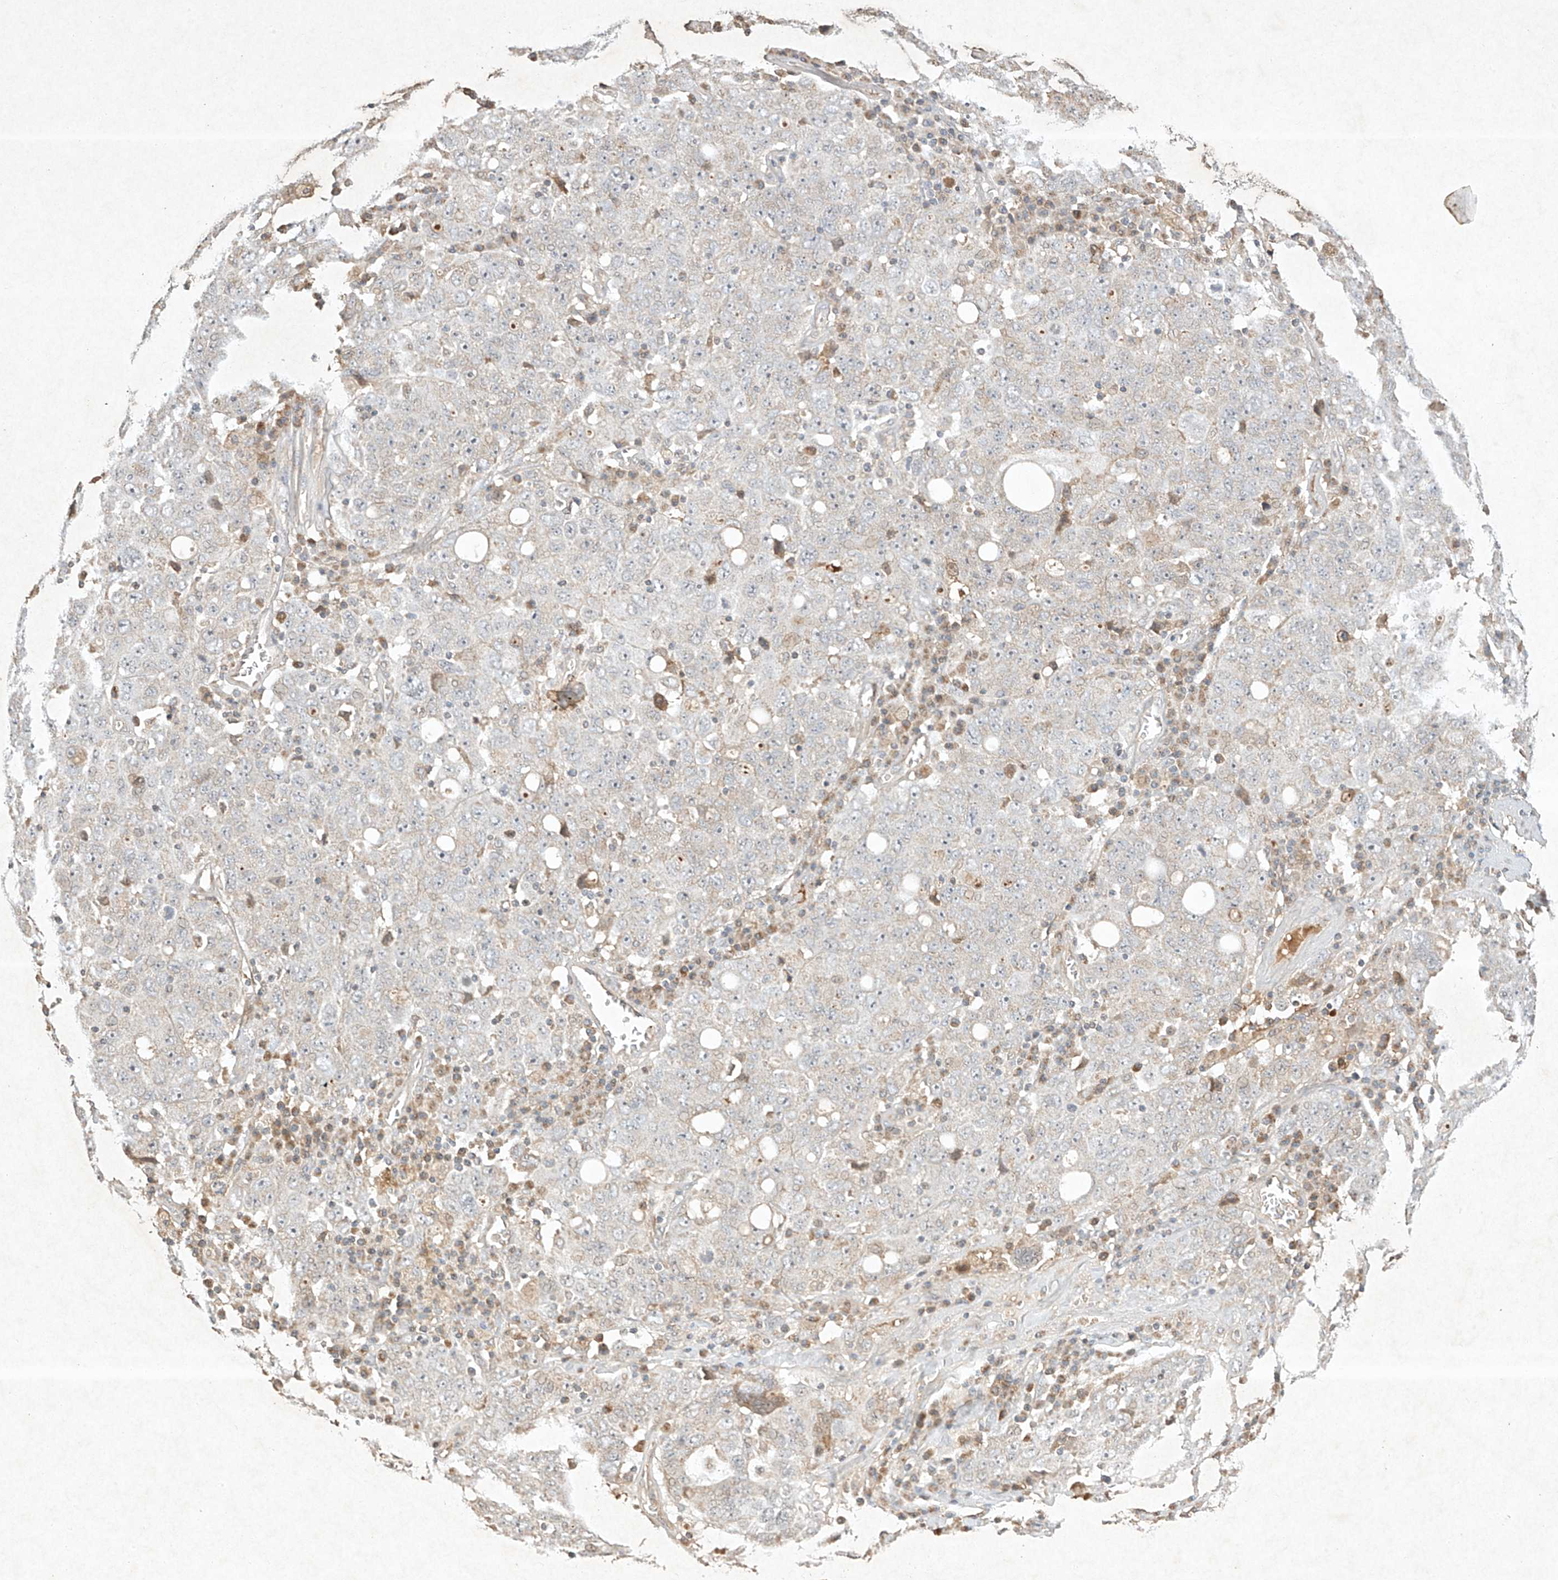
{"staining": {"intensity": "negative", "quantity": "none", "location": "none"}, "tissue": "ovarian cancer", "cell_type": "Tumor cells", "image_type": "cancer", "snomed": [{"axis": "morphology", "description": "Carcinoma, endometroid"}, {"axis": "topography", "description": "Ovary"}], "caption": "Immunohistochemistry (IHC) of human ovarian cancer (endometroid carcinoma) exhibits no staining in tumor cells. (DAB (3,3'-diaminobenzidine) IHC visualized using brightfield microscopy, high magnification).", "gene": "BTRC", "patient": {"sex": "female", "age": 62}}